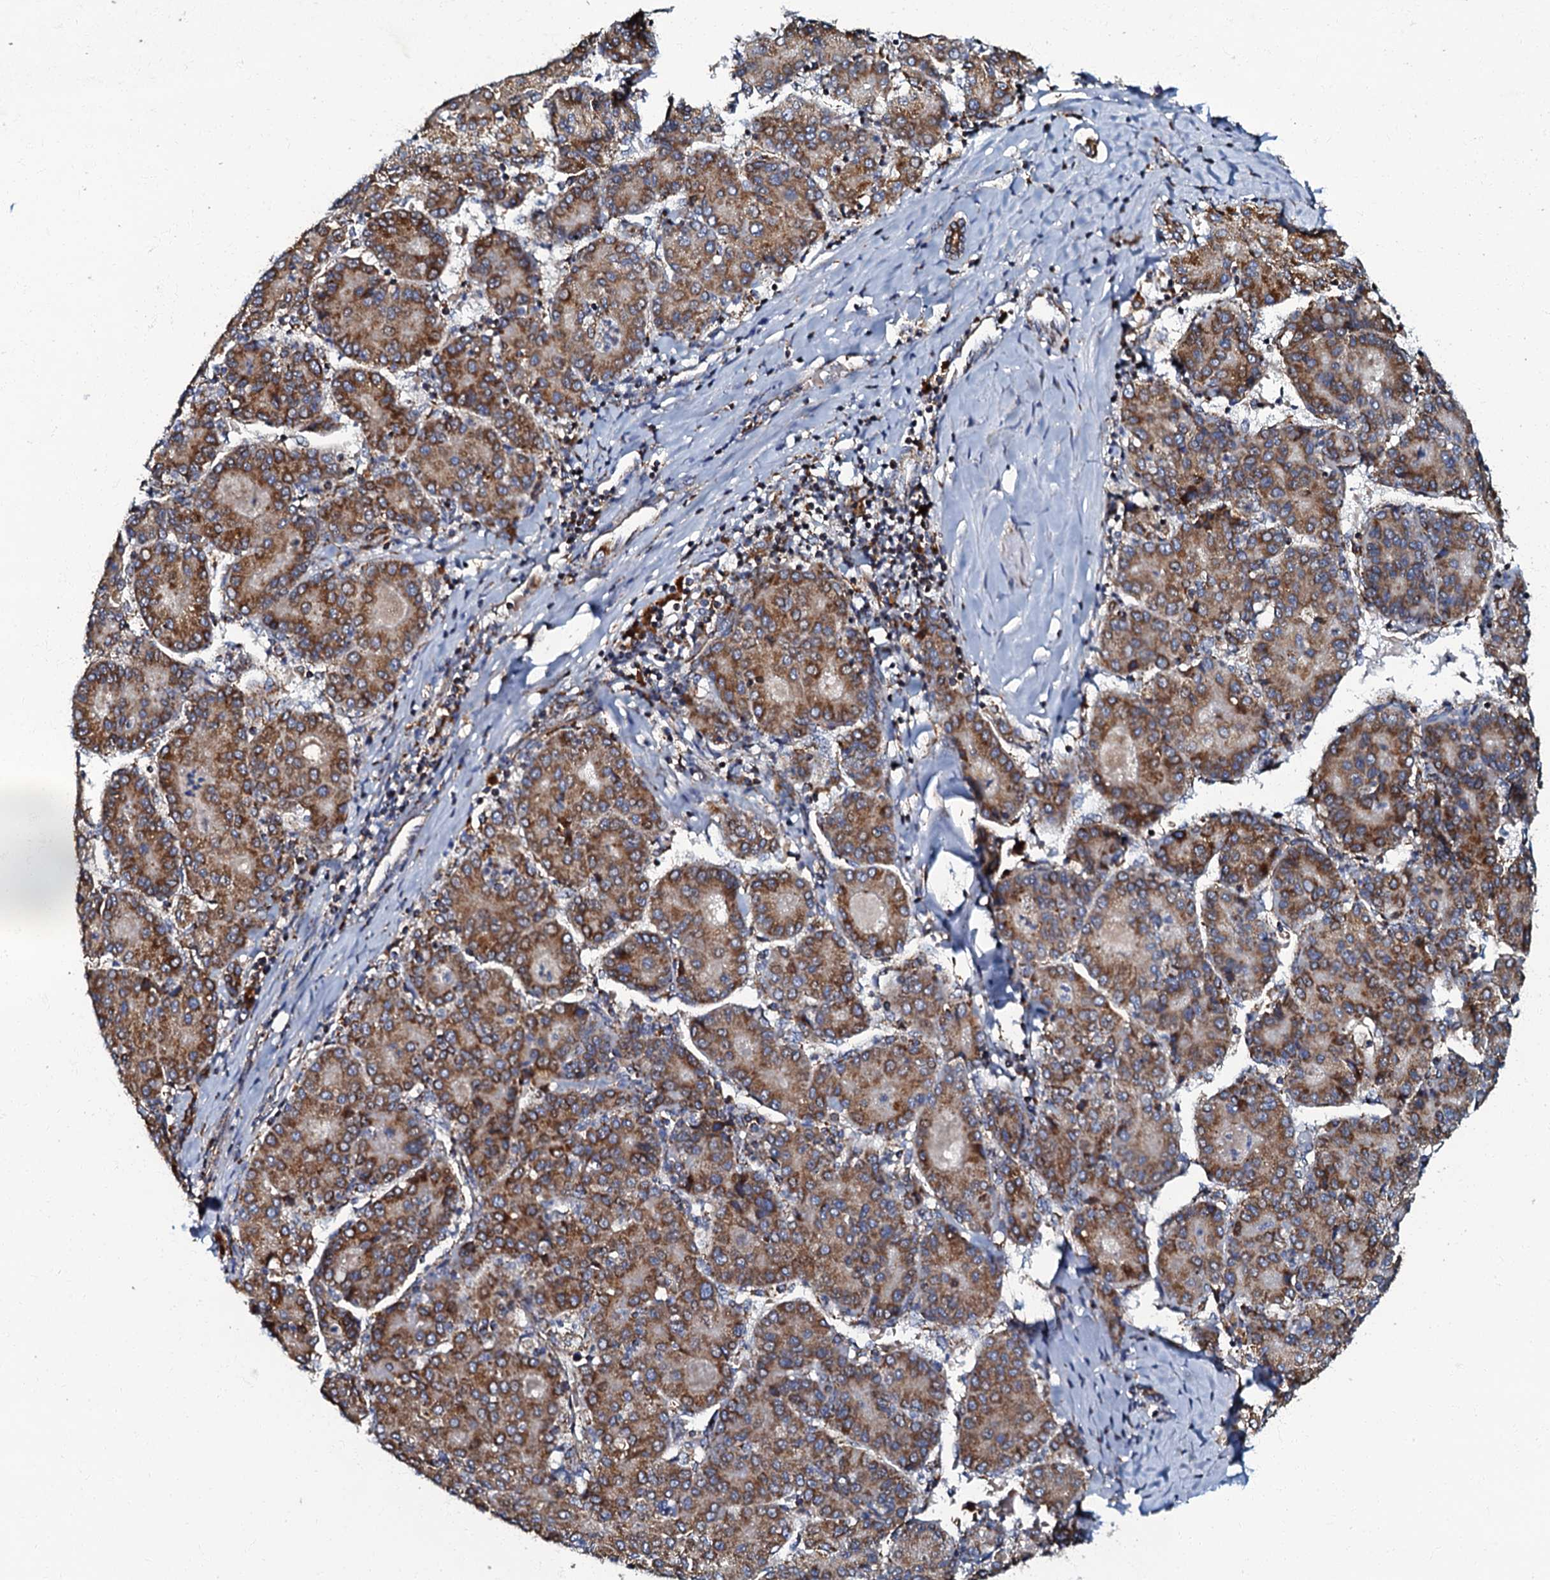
{"staining": {"intensity": "moderate", "quantity": ">75%", "location": "cytoplasmic/membranous"}, "tissue": "liver cancer", "cell_type": "Tumor cells", "image_type": "cancer", "snomed": [{"axis": "morphology", "description": "Carcinoma, Hepatocellular, NOS"}, {"axis": "topography", "description": "Liver"}], "caption": "This photomicrograph reveals hepatocellular carcinoma (liver) stained with IHC to label a protein in brown. The cytoplasmic/membranous of tumor cells show moderate positivity for the protein. Nuclei are counter-stained blue.", "gene": "NDUFA12", "patient": {"sex": "male", "age": 65}}